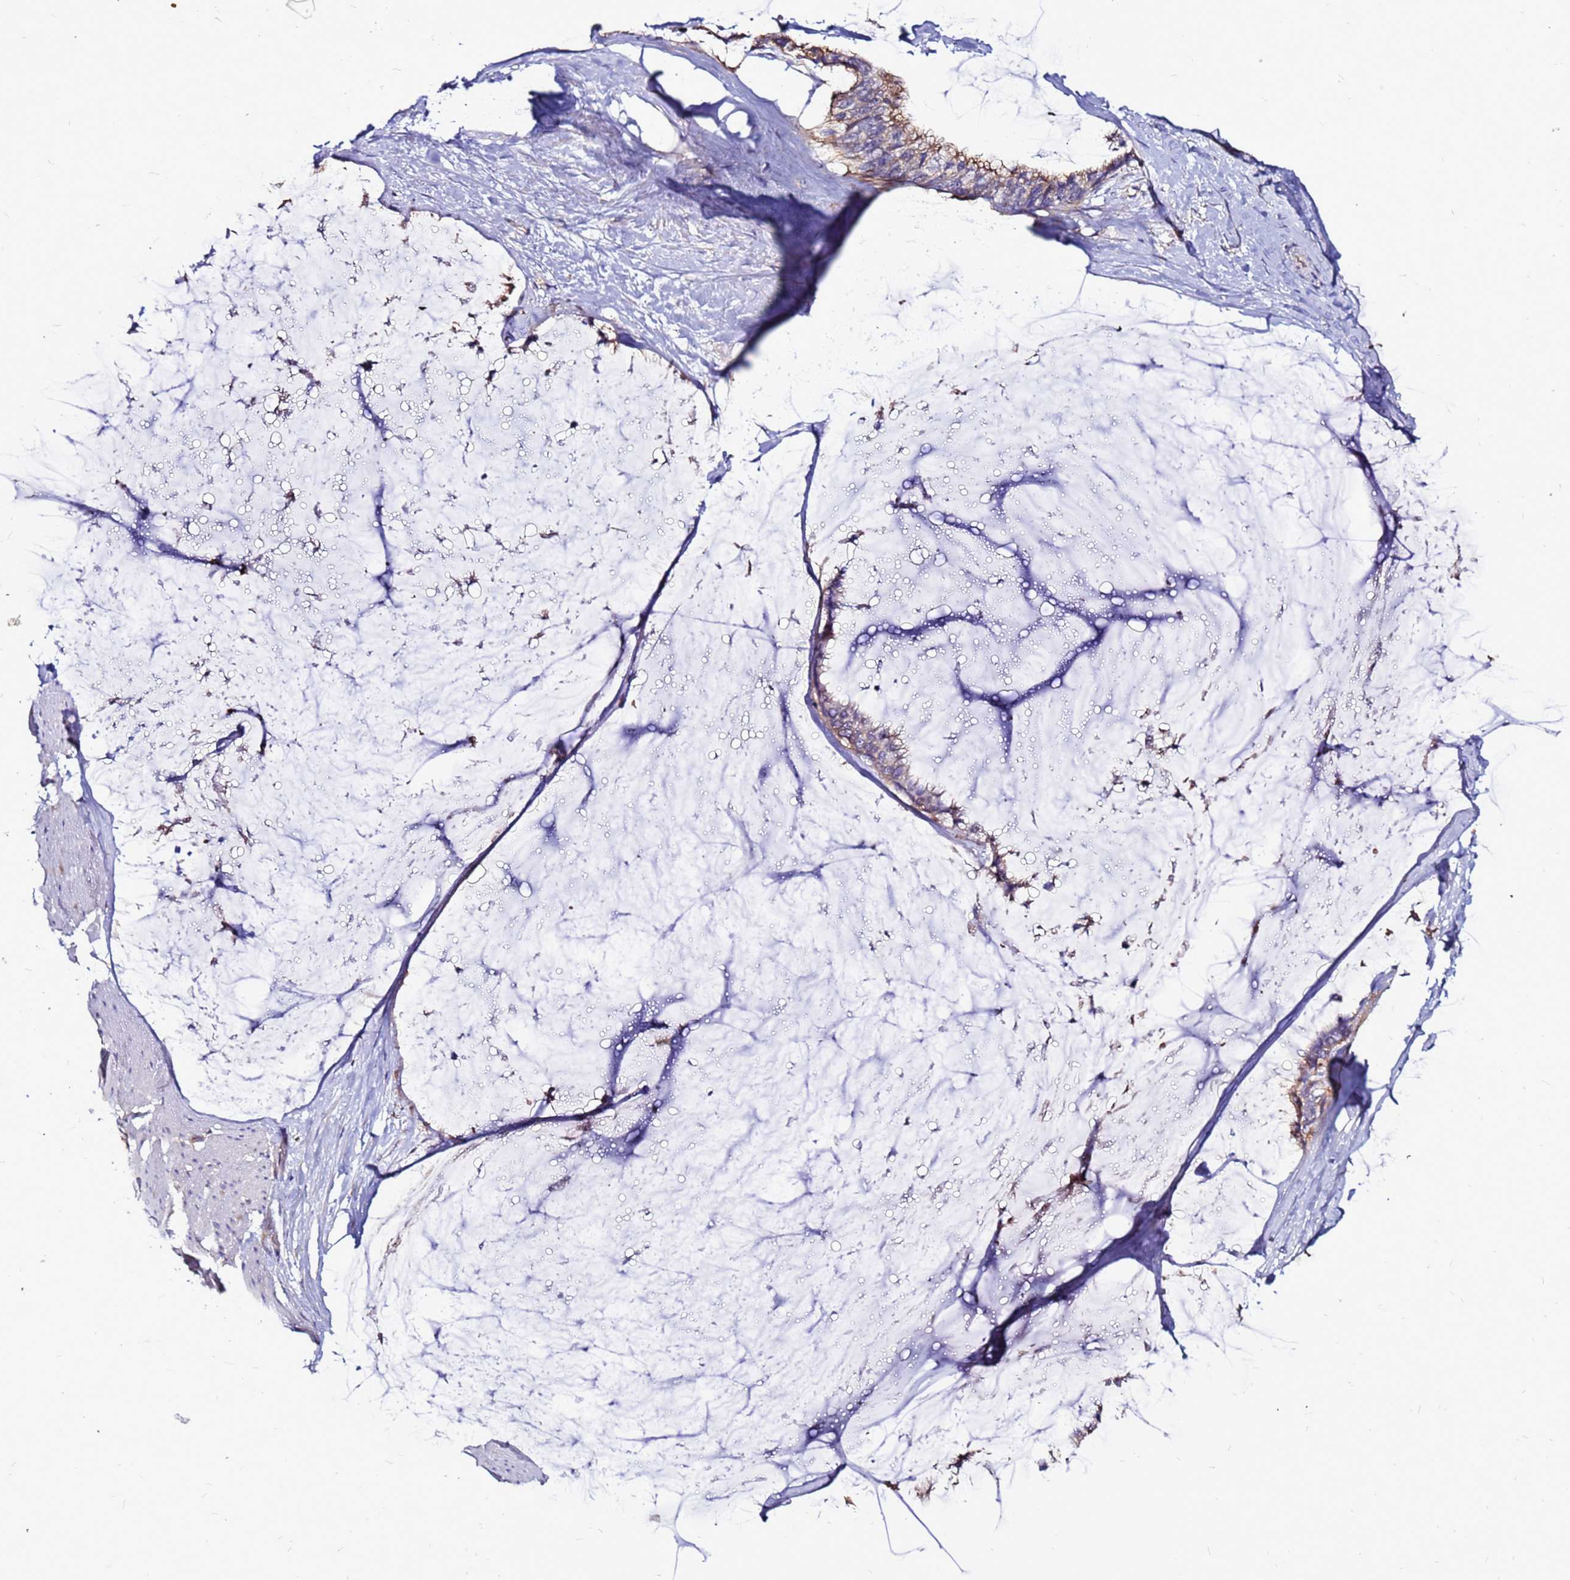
{"staining": {"intensity": "moderate", "quantity": "25%-75%", "location": "cytoplasmic/membranous"}, "tissue": "ovarian cancer", "cell_type": "Tumor cells", "image_type": "cancer", "snomed": [{"axis": "morphology", "description": "Cystadenocarcinoma, mucinous, NOS"}, {"axis": "topography", "description": "Ovary"}], "caption": "Protein expression analysis of human ovarian cancer (mucinous cystadenocarcinoma) reveals moderate cytoplasmic/membranous staining in approximately 25%-75% of tumor cells.", "gene": "NRN1L", "patient": {"sex": "female", "age": 39}}